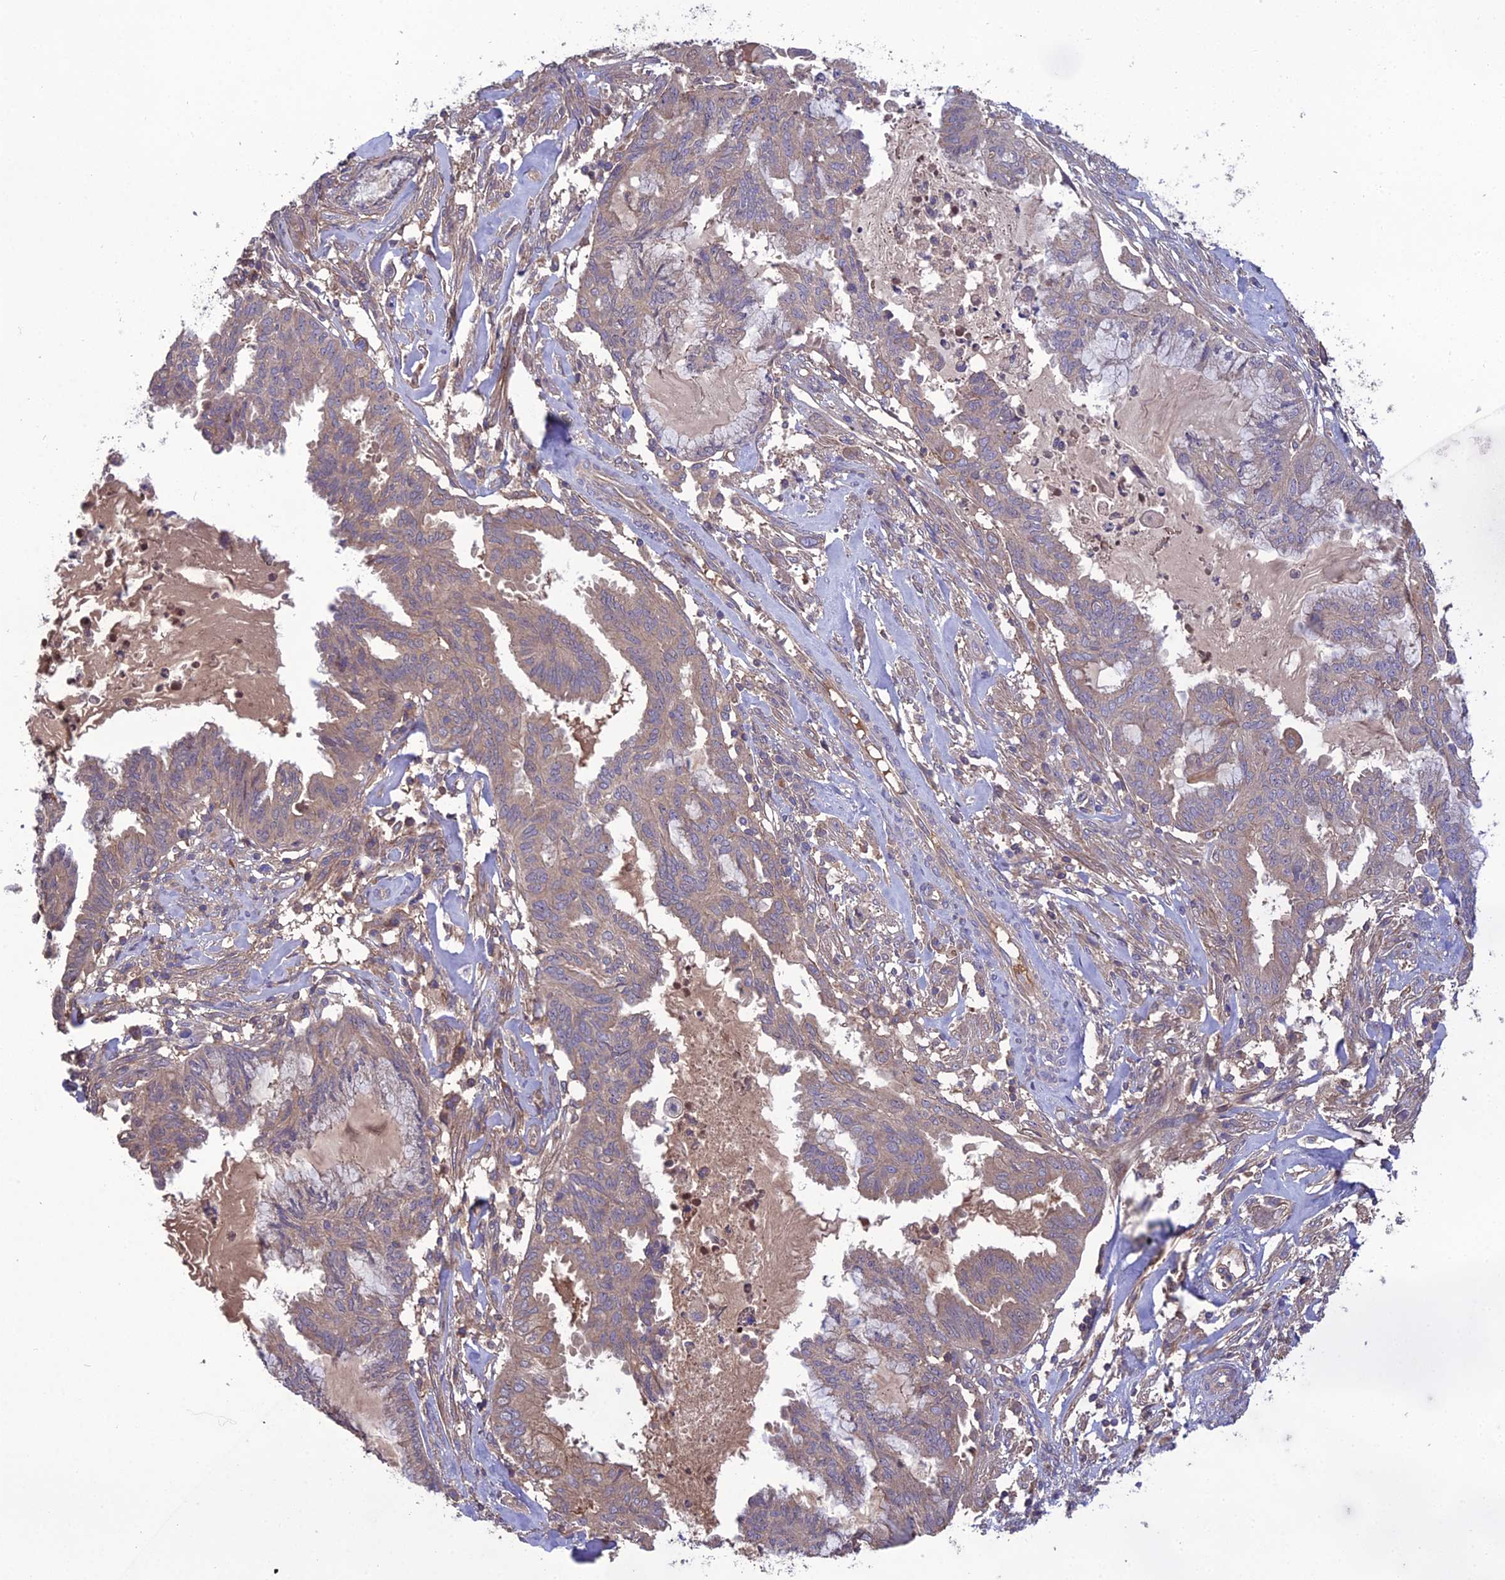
{"staining": {"intensity": "weak", "quantity": "25%-75%", "location": "cytoplasmic/membranous"}, "tissue": "endometrial cancer", "cell_type": "Tumor cells", "image_type": "cancer", "snomed": [{"axis": "morphology", "description": "Adenocarcinoma, NOS"}, {"axis": "topography", "description": "Endometrium"}], "caption": "The micrograph displays immunohistochemical staining of endometrial cancer. There is weak cytoplasmic/membranous expression is identified in about 25%-75% of tumor cells.", "gene": "GALR2", "patient": {"sex": "female", "age": 86}}